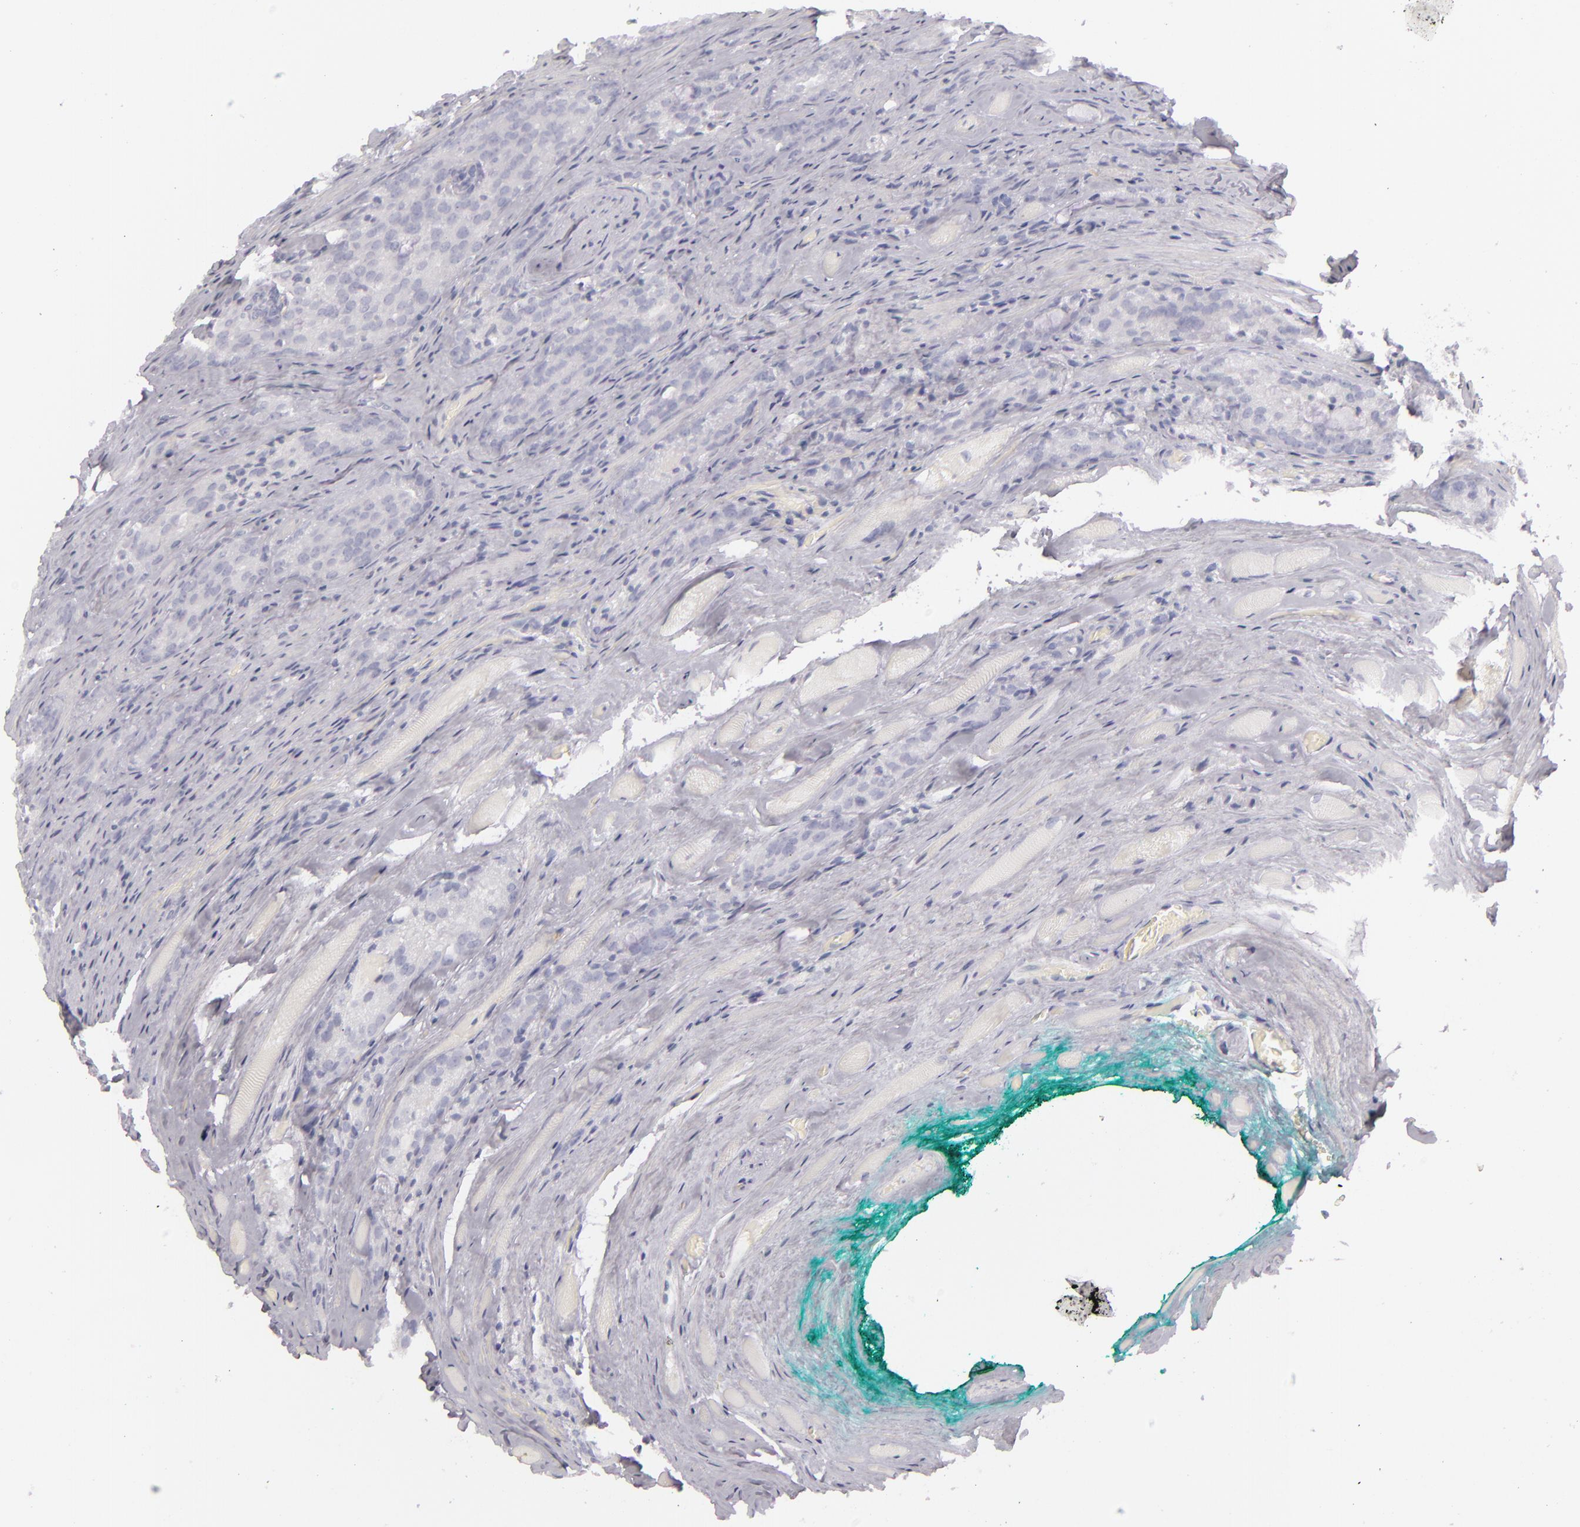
{"staining": {"intensity": "negative", "quantity": "none", "location": "none"}, "tissue": "prostate cancer", "cell_type": "Tumor cells", "image_type": "cancer", "snomed": [{"axis": "morphology", "description": "Adenocarcinoma, Medium grade"}, {"axis": "topography", "description": "Prostate"}], "caption": "A micrograph of prostate cancer (medium-grade adenocarcinoma) stained for a protein demonstrates no brown staining in tumor cells. (Brightfield microscopy of DAB immunohistochemistry (IHC) at high magnification).", "gene": "FABP1", "patient": {"sex": "male", "age": 60}}